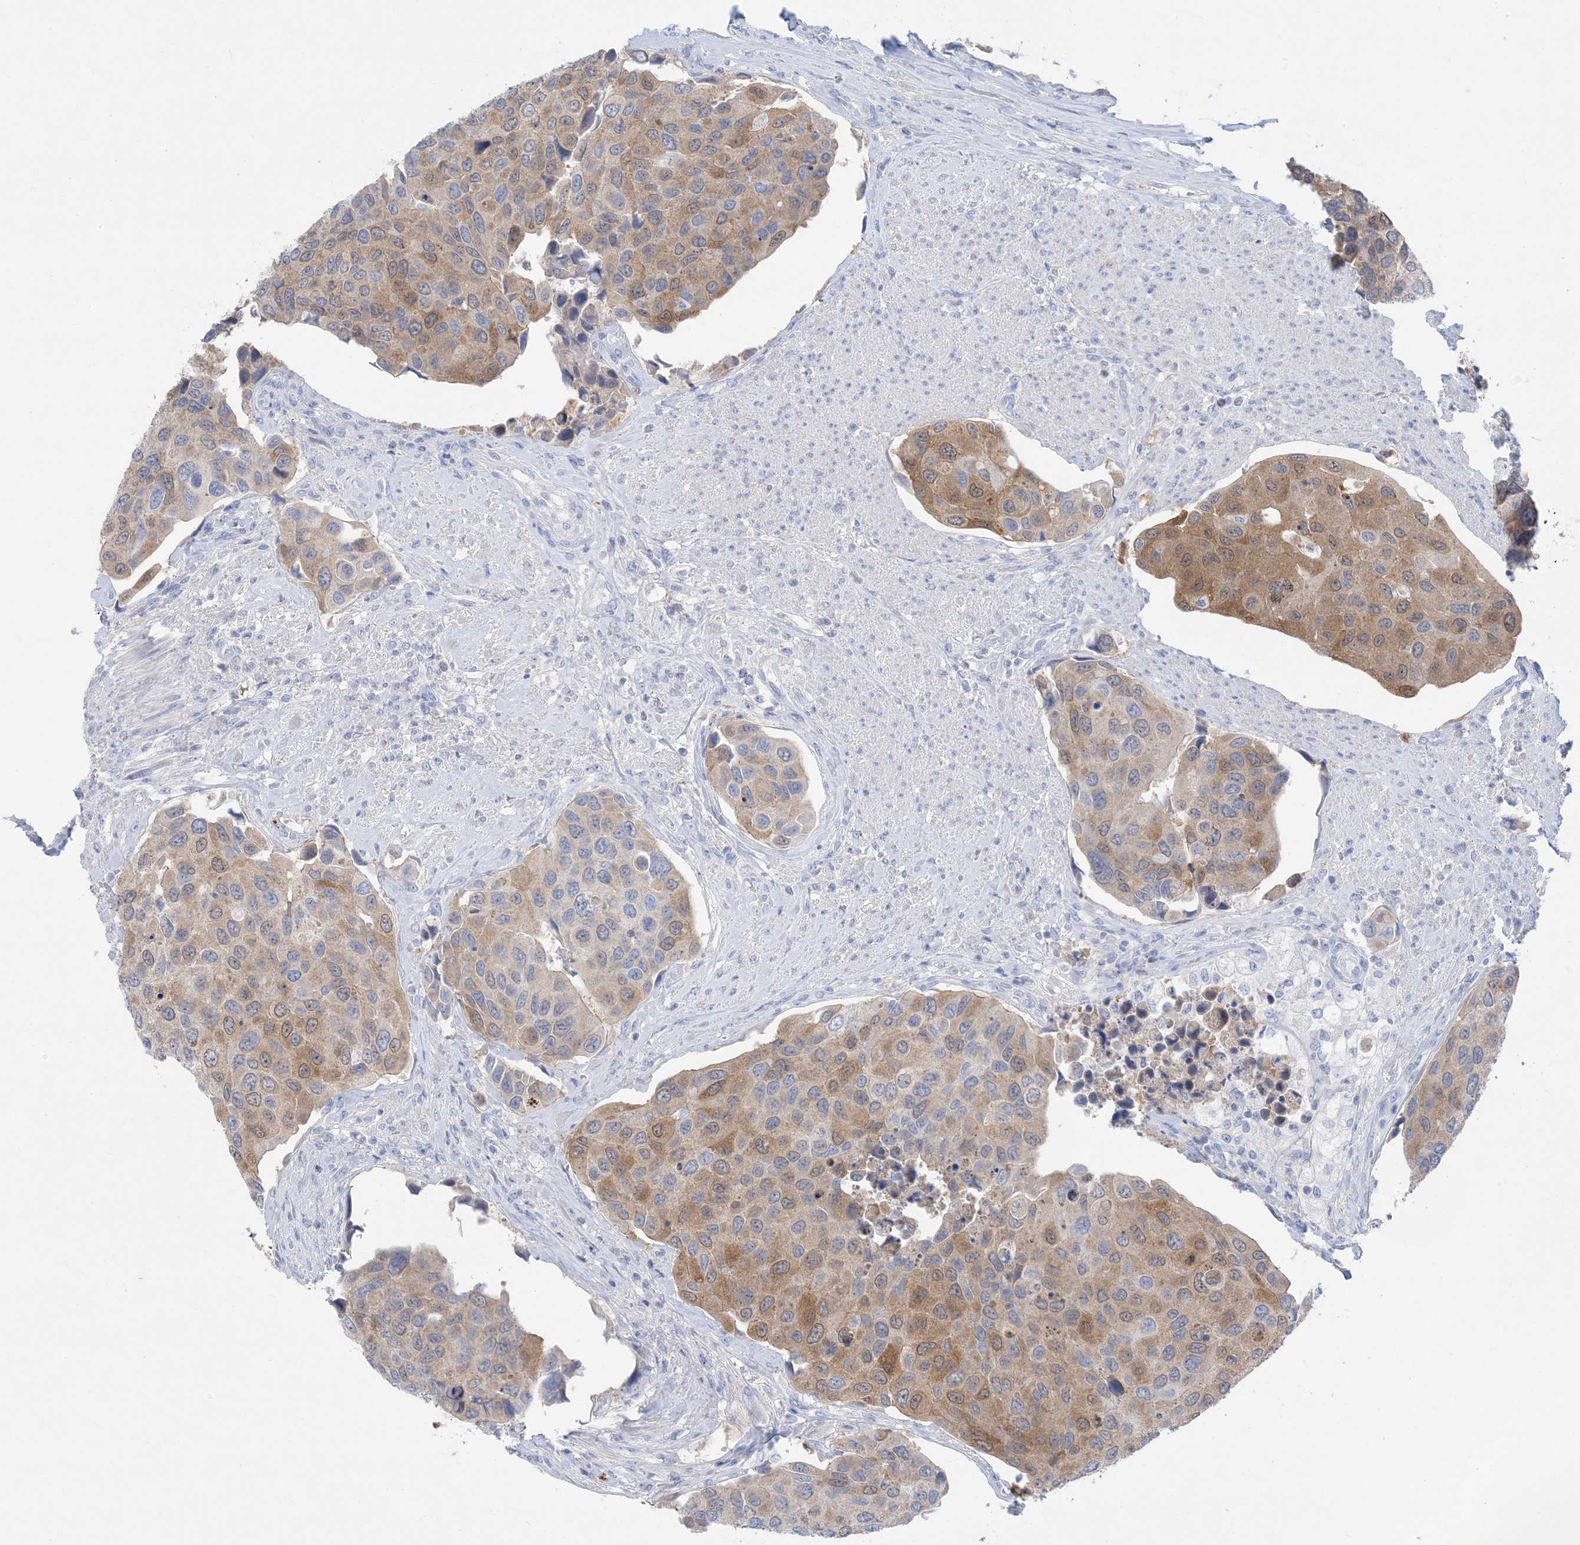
{"staining": {"intensity": "moderate", "quantity": ">75%", "location": "cytoplasmic/membranous"}, "tissue": "urothelial cancer", "cell_type": "Tumor cells", "image_type": "cancer", "snomed": [{"axis": "morphology", "description": "Urothelial carcinoma, High grade"}, {"axis": "topography", "description": "Urinary bladder"}], "caption": "High-grade urothelial carcinoma stained with immunohistochemistry shows moderate cytoplasmic/membranous staining in approximately >75% of tumor cells.", "gene": "SH3YL1", "patient": {"sex": "male", "age": 74}}